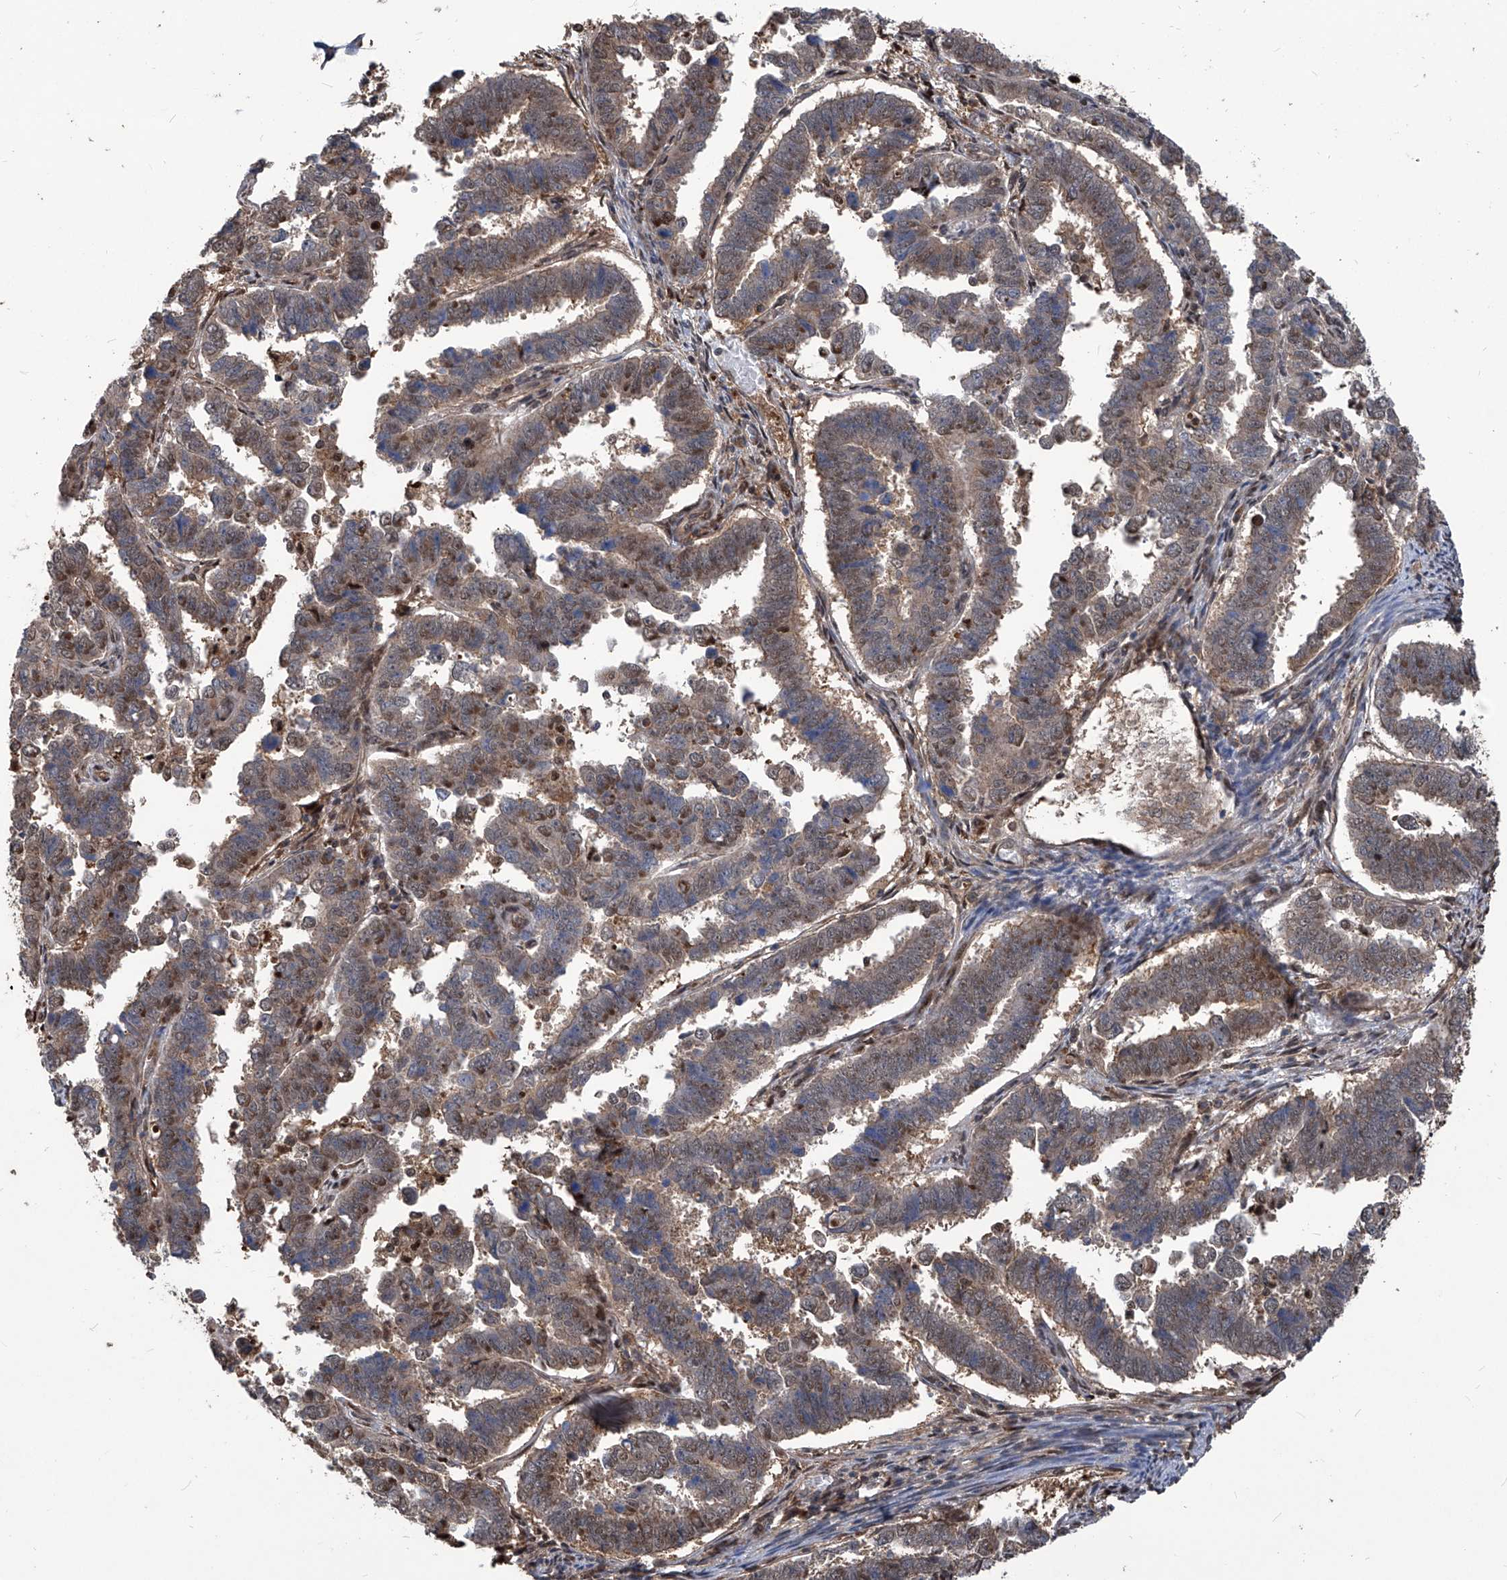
{"staining": {"intensity": "moderate", "quantity": ">75%", "location": "cytoplasmic/membranous,nuclear"}, "tissue": "endometrial cancer", "cell_type": "Tumor cells", "image_type": "cancer", "snomed": [{"axis": "morphology", "description": "Adenocarcinoma, NOS"}, {"axis": "topography", "description": "Endometrium"}], "caption": "Endometrial cancer (adenocarcinoma) stained for a protein displays moderate cytoplasmic/membranous and nuclear positivity in tumor cells.", "gene": "PSMB1", "patient": {"sex": "female", "age": 75}}